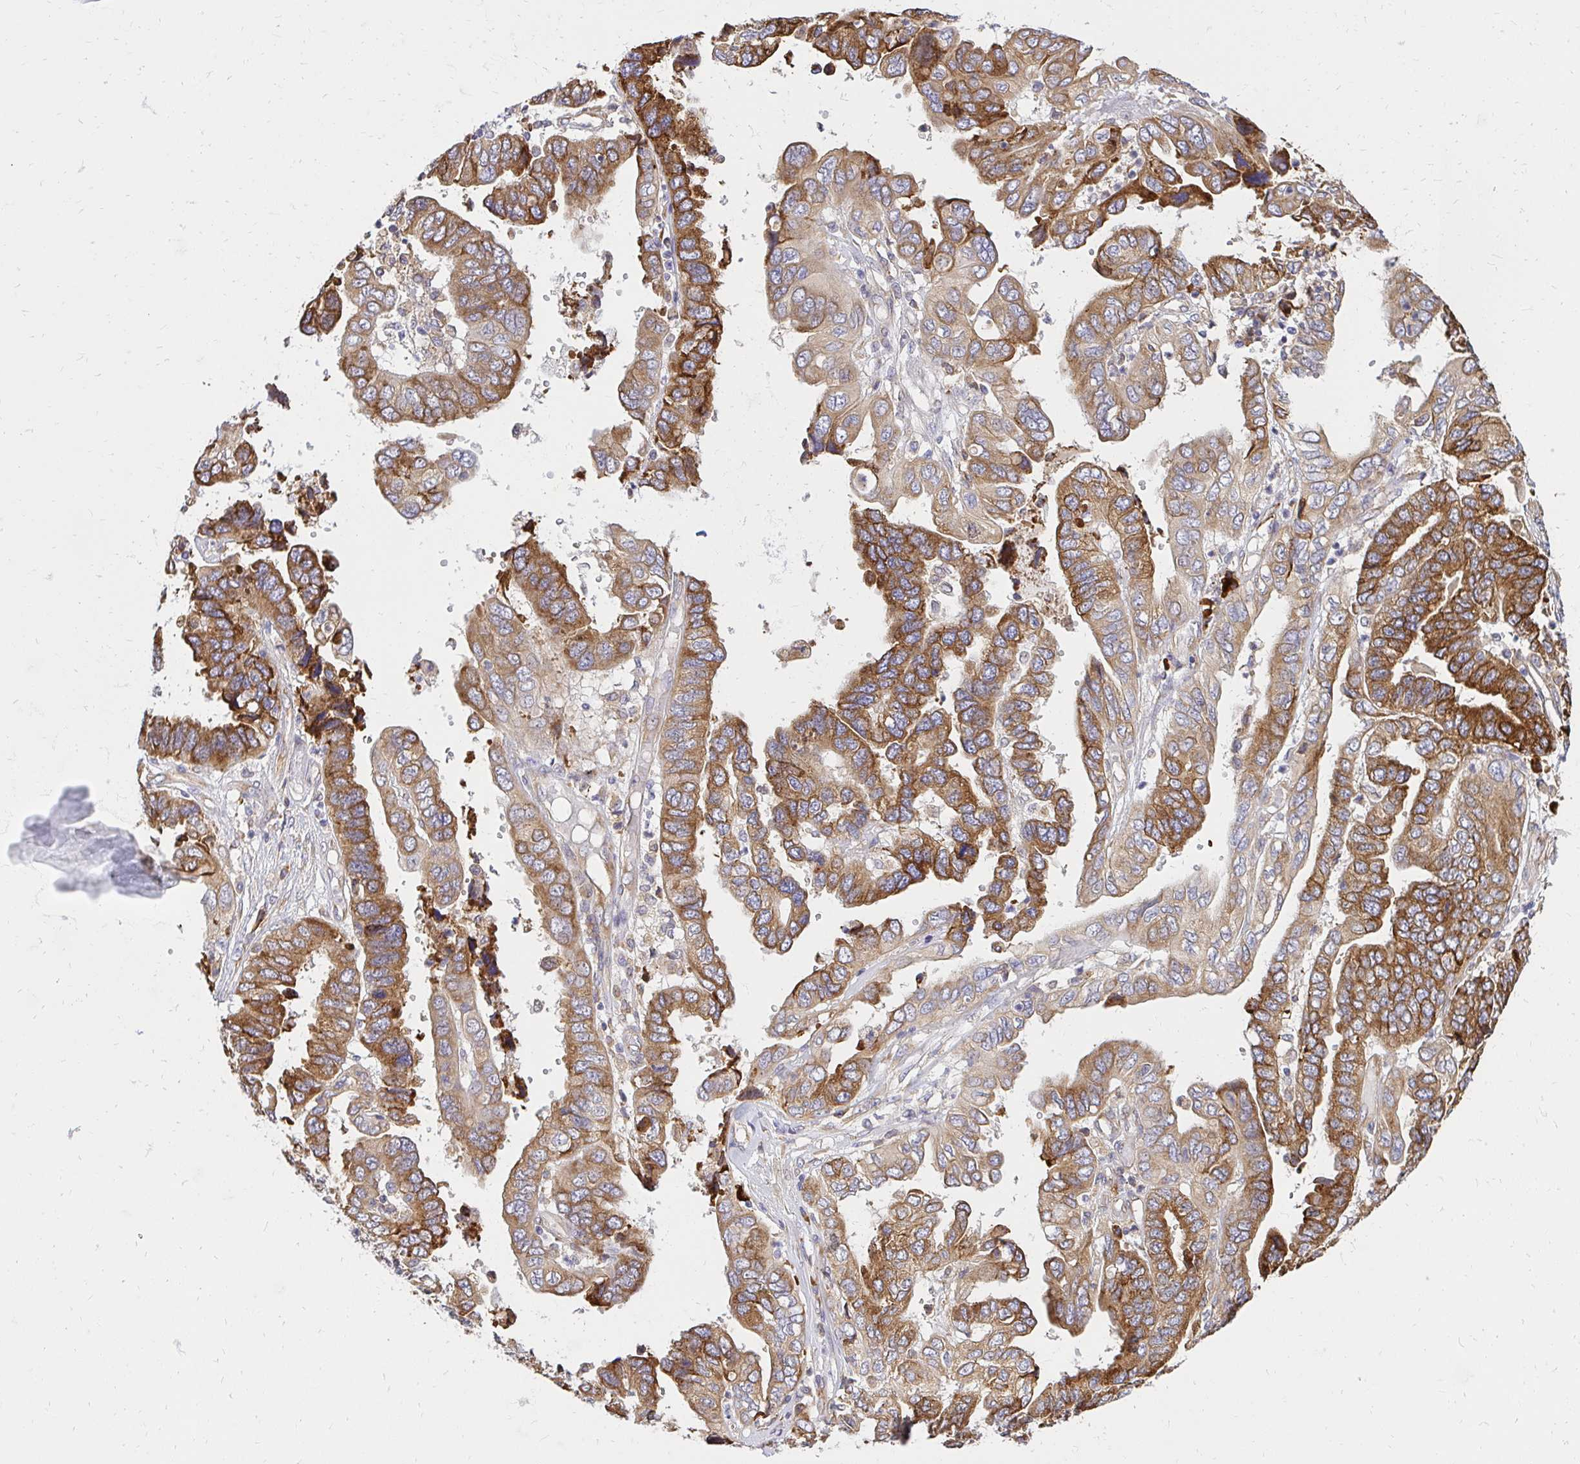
{"staining": {"intensity": "strong", "quantity": "25%-75%", "location": "cytoplasmic/membranous"}, "tissue": "ovarian cancer", "cell_type": "Tumor cells", "image_type": "cancer", "snomed": [{"axis": "morphology", "description": "Cystadenocarcinoma, serous, NOS"}, {"axis": "topography", "description": "Ovary"}], "caption": "Immunohistochemical staining of human ovarian cancer shows high levels of strong cytoplasmic/membranous protein positivity in approximately 25%-75% of tumor cells.", "gene": "NAALAD2", "patient": {"sex": "female", "age": 79}}